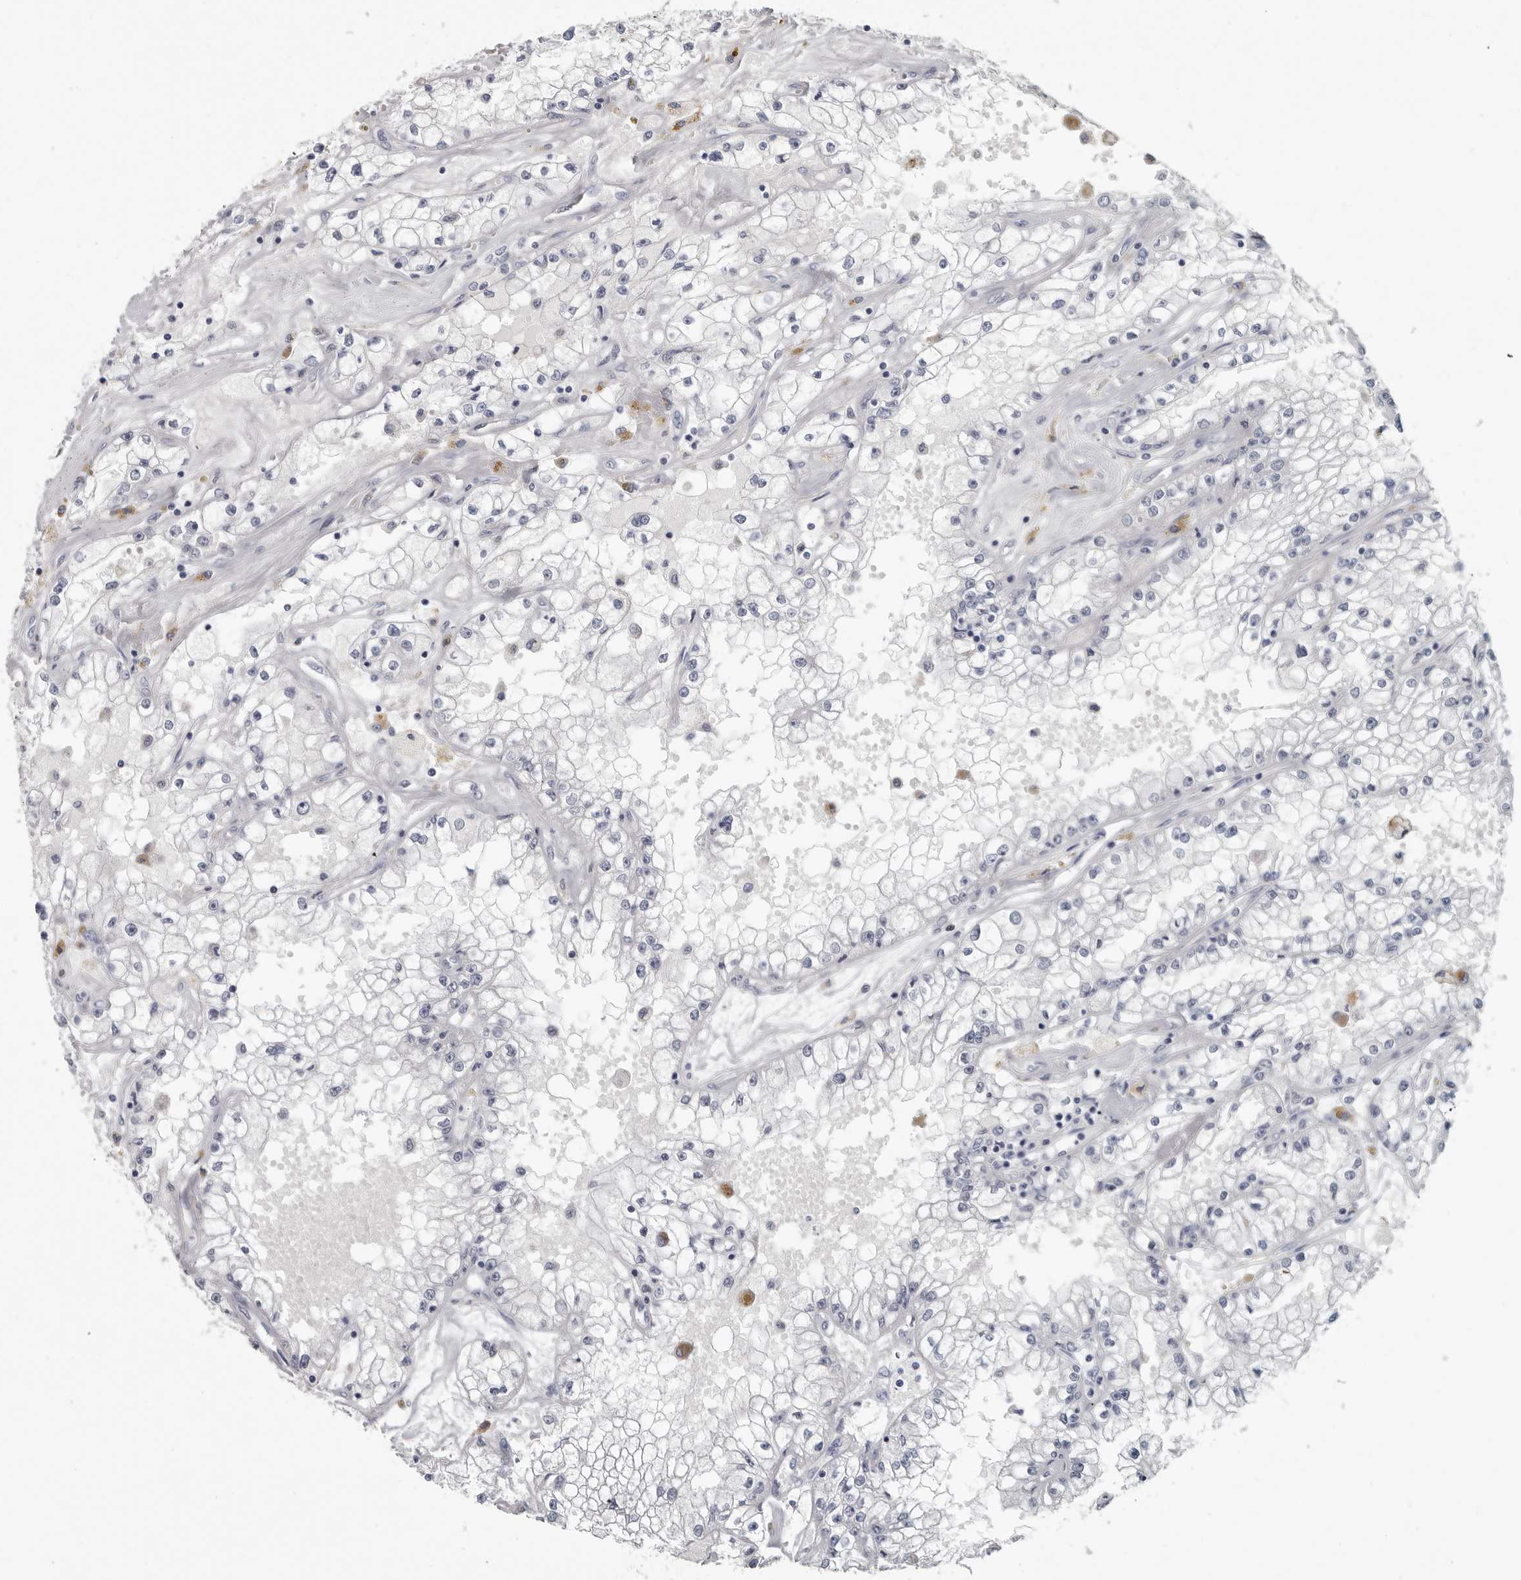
{"staining": {"intensity": "negative", "quantity": "none", "location": "none"}, "tissue": "renal cancer", "cell_type": "Tumor cells", "image_type": "cancer", "snomed": [{"axis": "morphology", "description": "Adenocarcinoma, NOS"}, {"axis": "topography", "description": "Kidney"}], "caption": "Human adenocarcinoma (renal) stained for a protein using immunohistochemistry reveals no staining in tumor cells.", "gene": "WRAP73", "patient": {"sex": "male", "age": 56}}